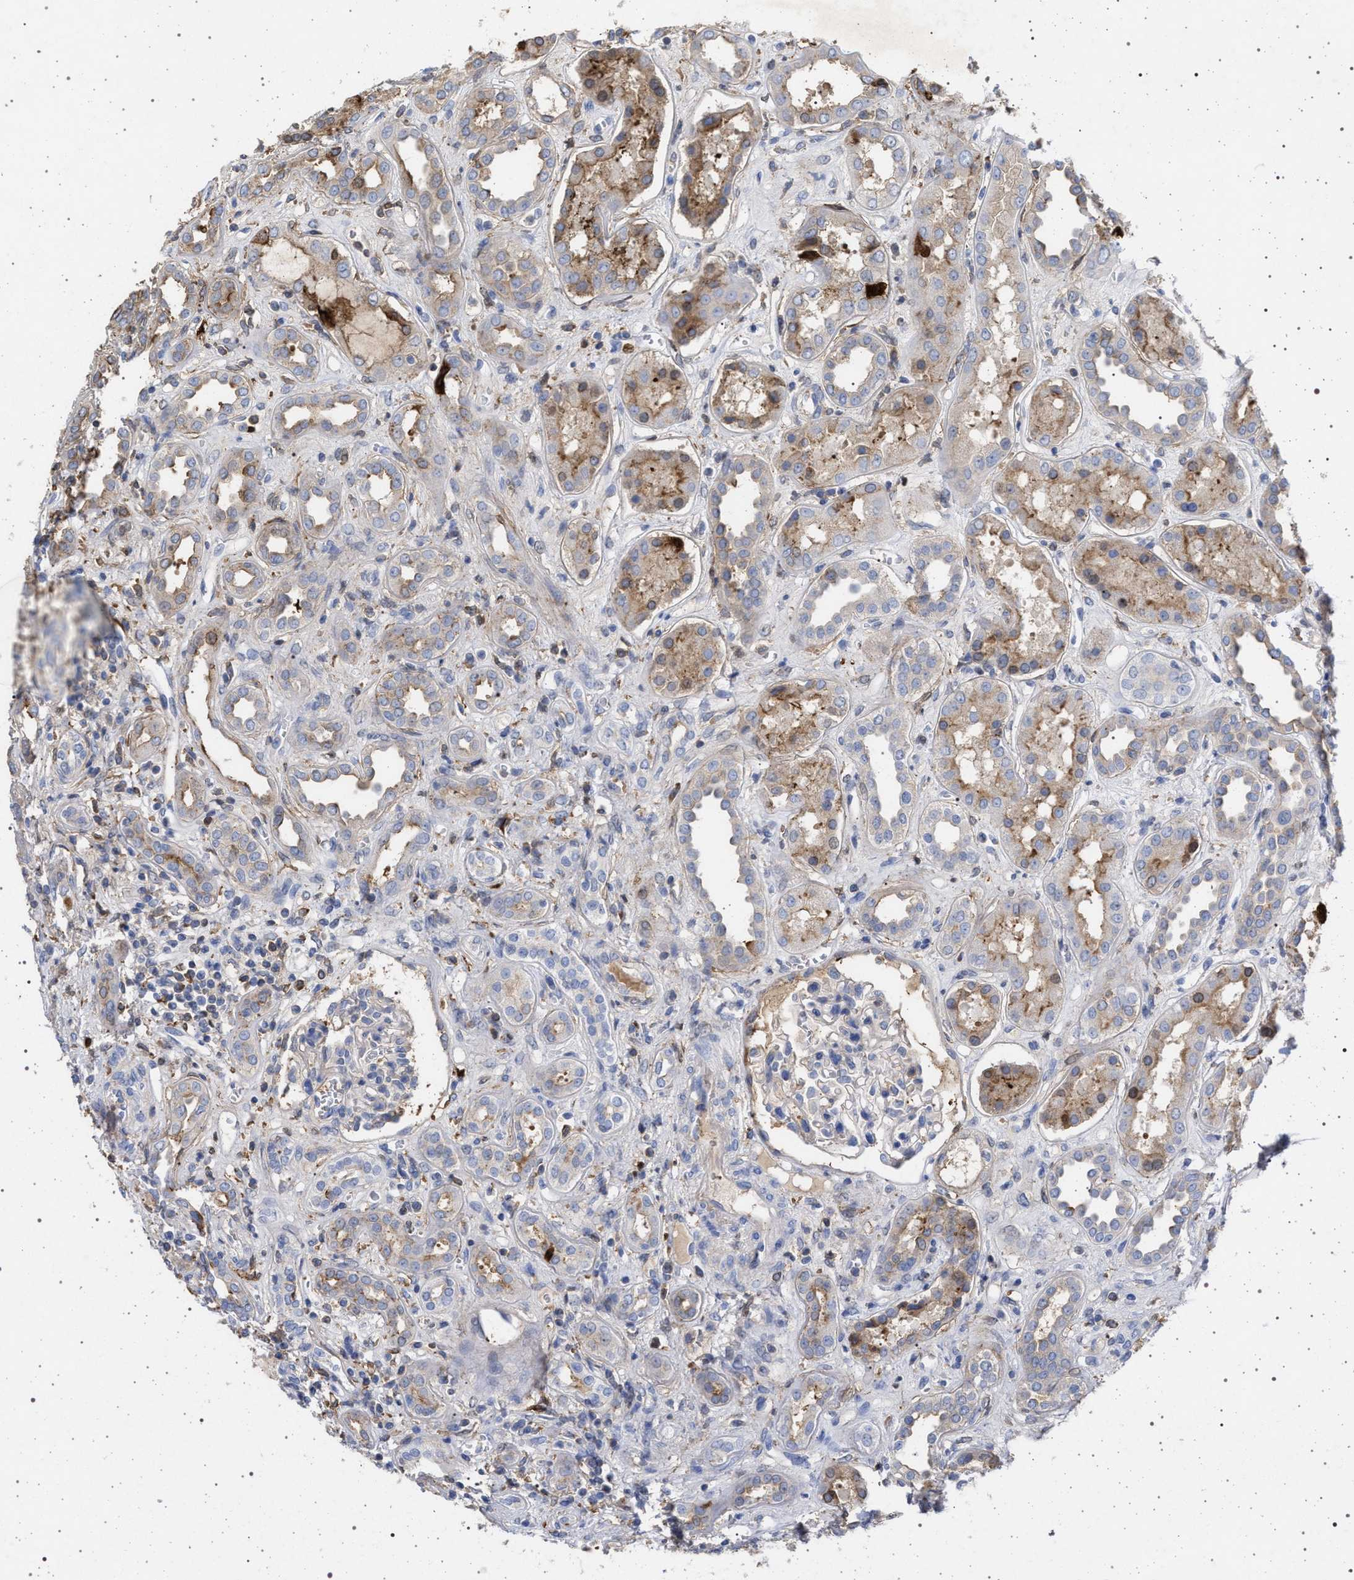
{"staining": {"intensity": "negative", "quantity": "none", "location": "none"}, "tissue": "kidney", "cell_type": "Cells in glomeruli", "image_type": "normal", "snomed": [{"axis": "morphology", "description": "Normal tissue, NOS"}, {"axis": "topography", "description": "Kidney"}], "caption": "IHC of benign kidney displays no staining in cells in glomeruli. Nuclei are stained in blue.", "gene": "PLG", "patient": {"sex": "male", "age": 59}}